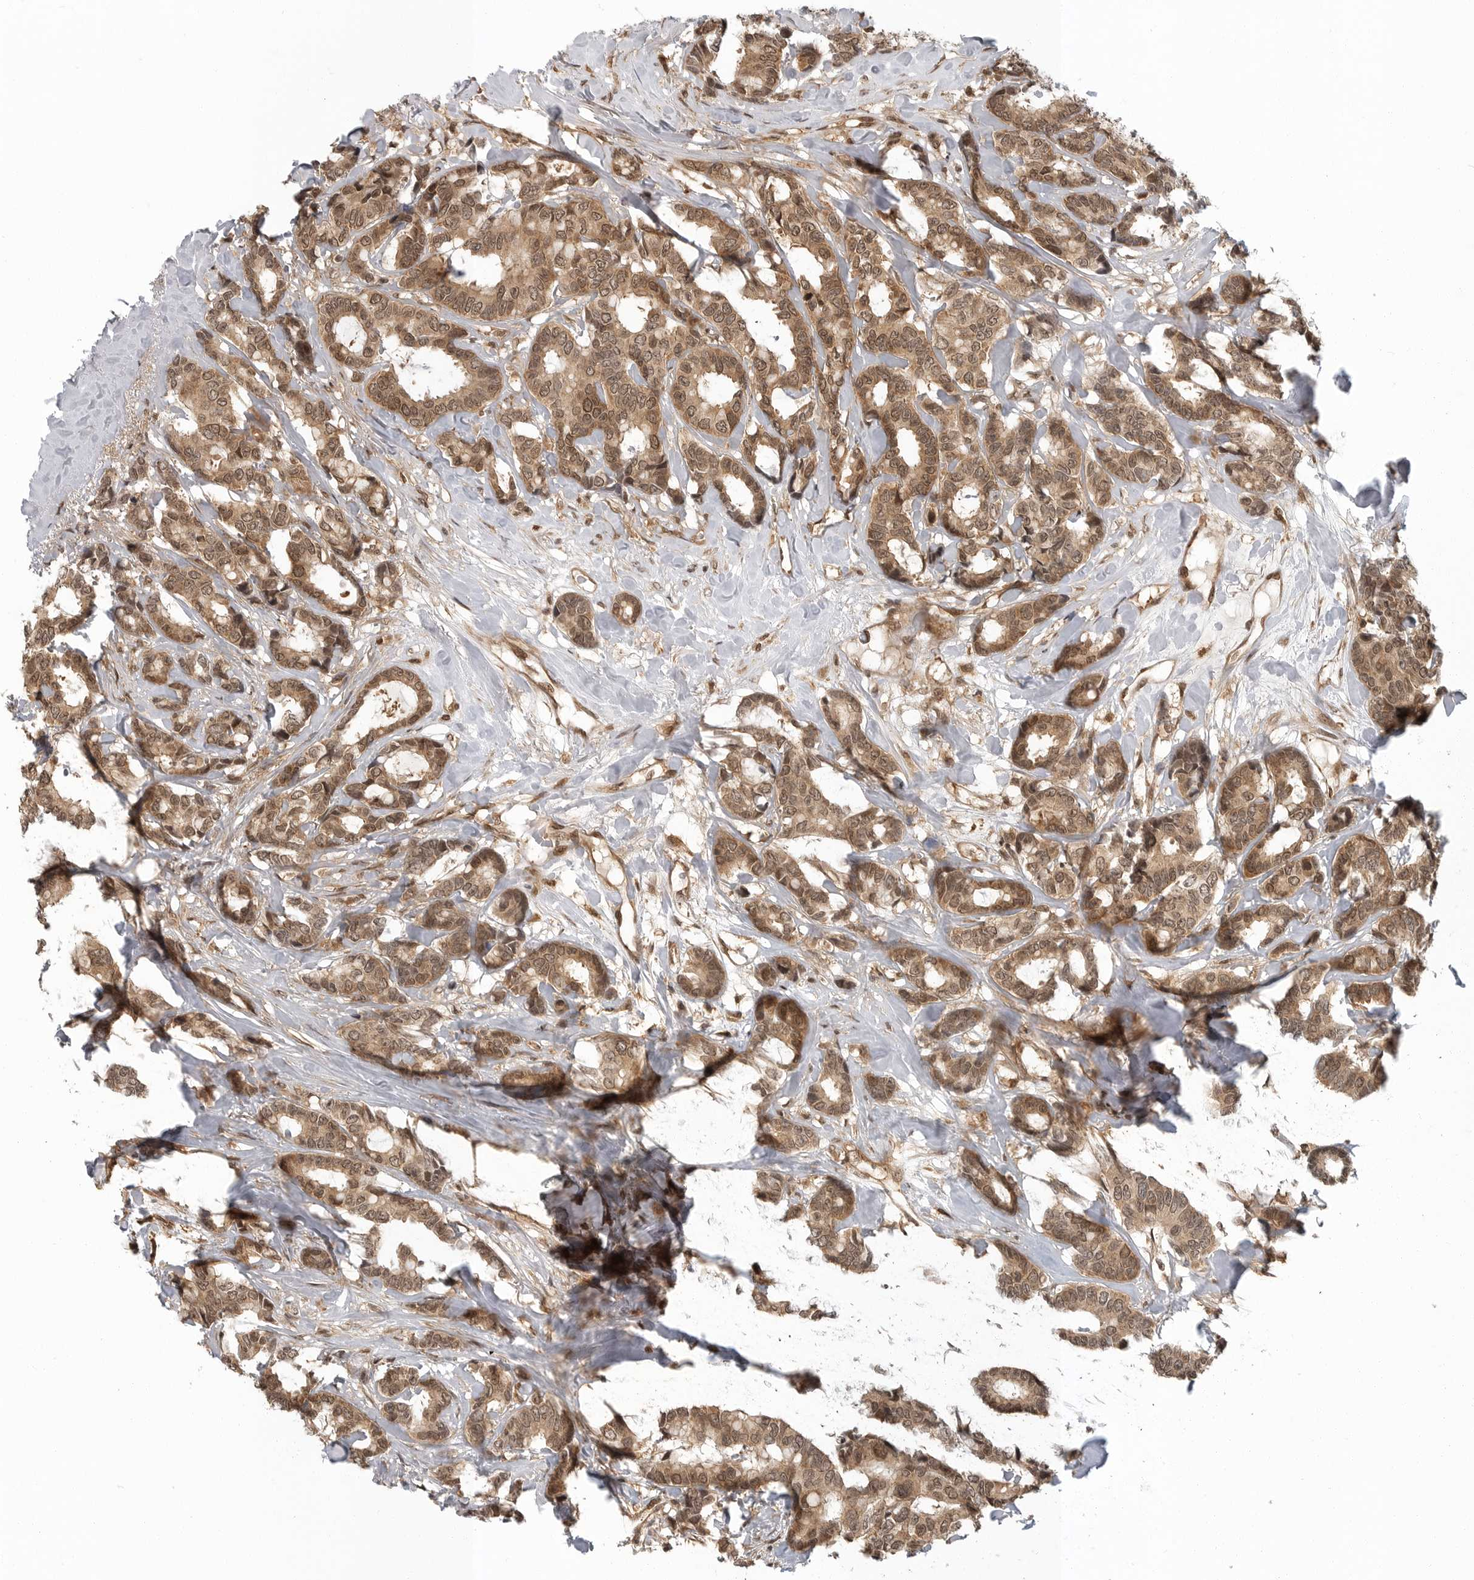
{"staining": {"intensity": "moderate", "quantity": ">75%", "location": "cytoplasmic/membranous,nuclear"}, "tissue": "breast cancer", "cell_type": "Tumor cells", "image_type": "cancer", "snomed": [{"axis": "morphology", "description": "Duct carcinoma"}, {"axis": "topography", "description": "Breast"}], "caption": "DAB immunohistochemical staining of breast cancer (infiltrating ductal carcinoma) displays moderate cytoplasmic/membranous and nuclear protein staining in approximately >75% of tumor cells.", "gene": "SZRD1", "patient": {"sex": "female", "age": 87}}